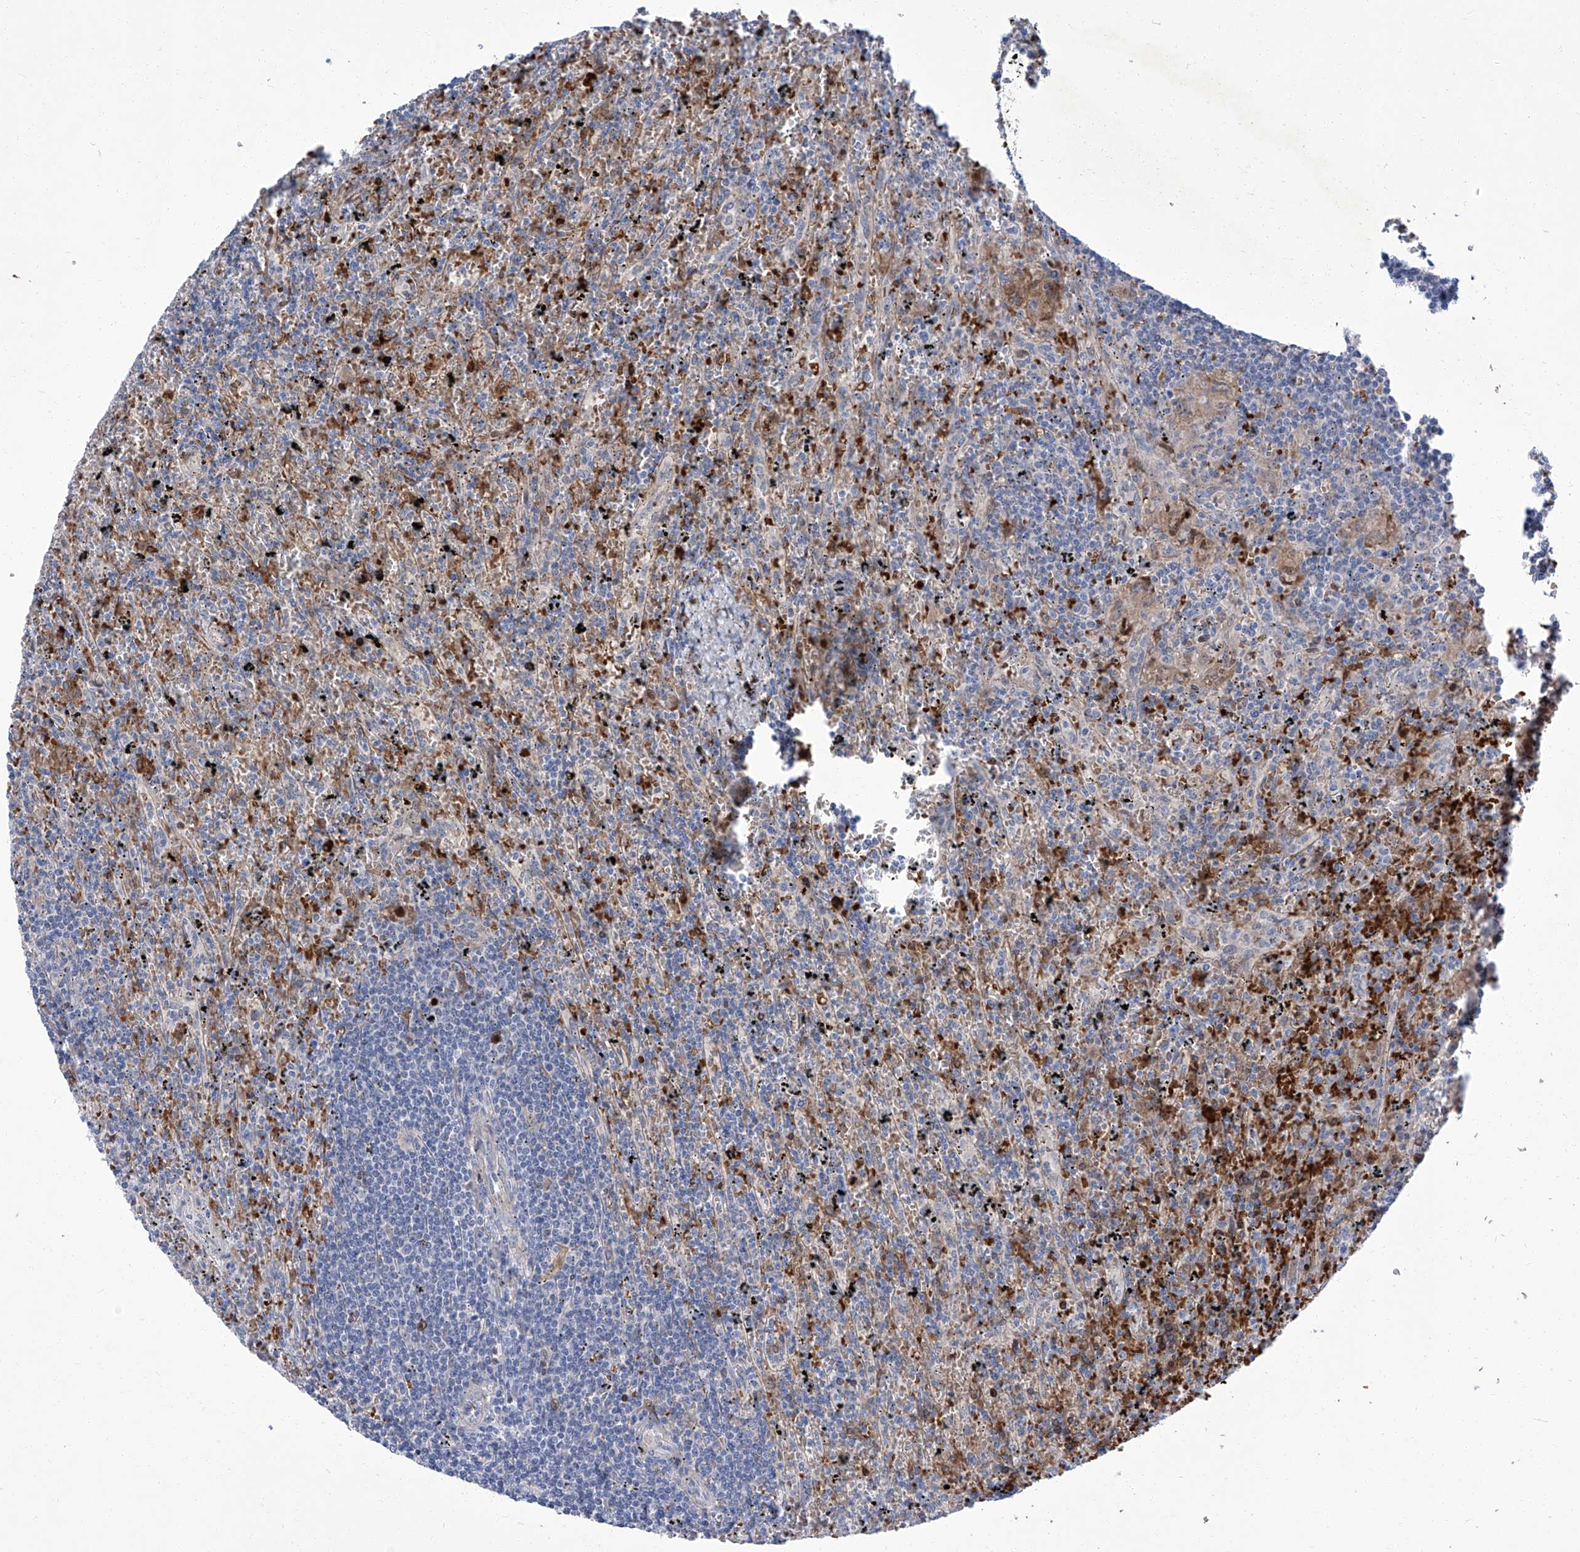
{"staining": {"intensity": "negative", "quantity": "none", "location": "none"}, "tissue": "lymphoma", "cell_type": "Tumor cells", "image_type": "cancer", "snomed": [{"axis": "morphology", "description": "Malignant lymphoma, non-Hodgkin's type, Low grade"}, {"axis": "topography", "description": "Spleen"}], "caption": "DAB (3,3'-diaminobenzidine) immunohistochemical staining of human malignant lymphoma, non-Hodgkin's type (low-grade) demonstrates no significant expression in tumor cells.", "gene": "PARD3", "patient": {"sex": "male", "age": 76}}